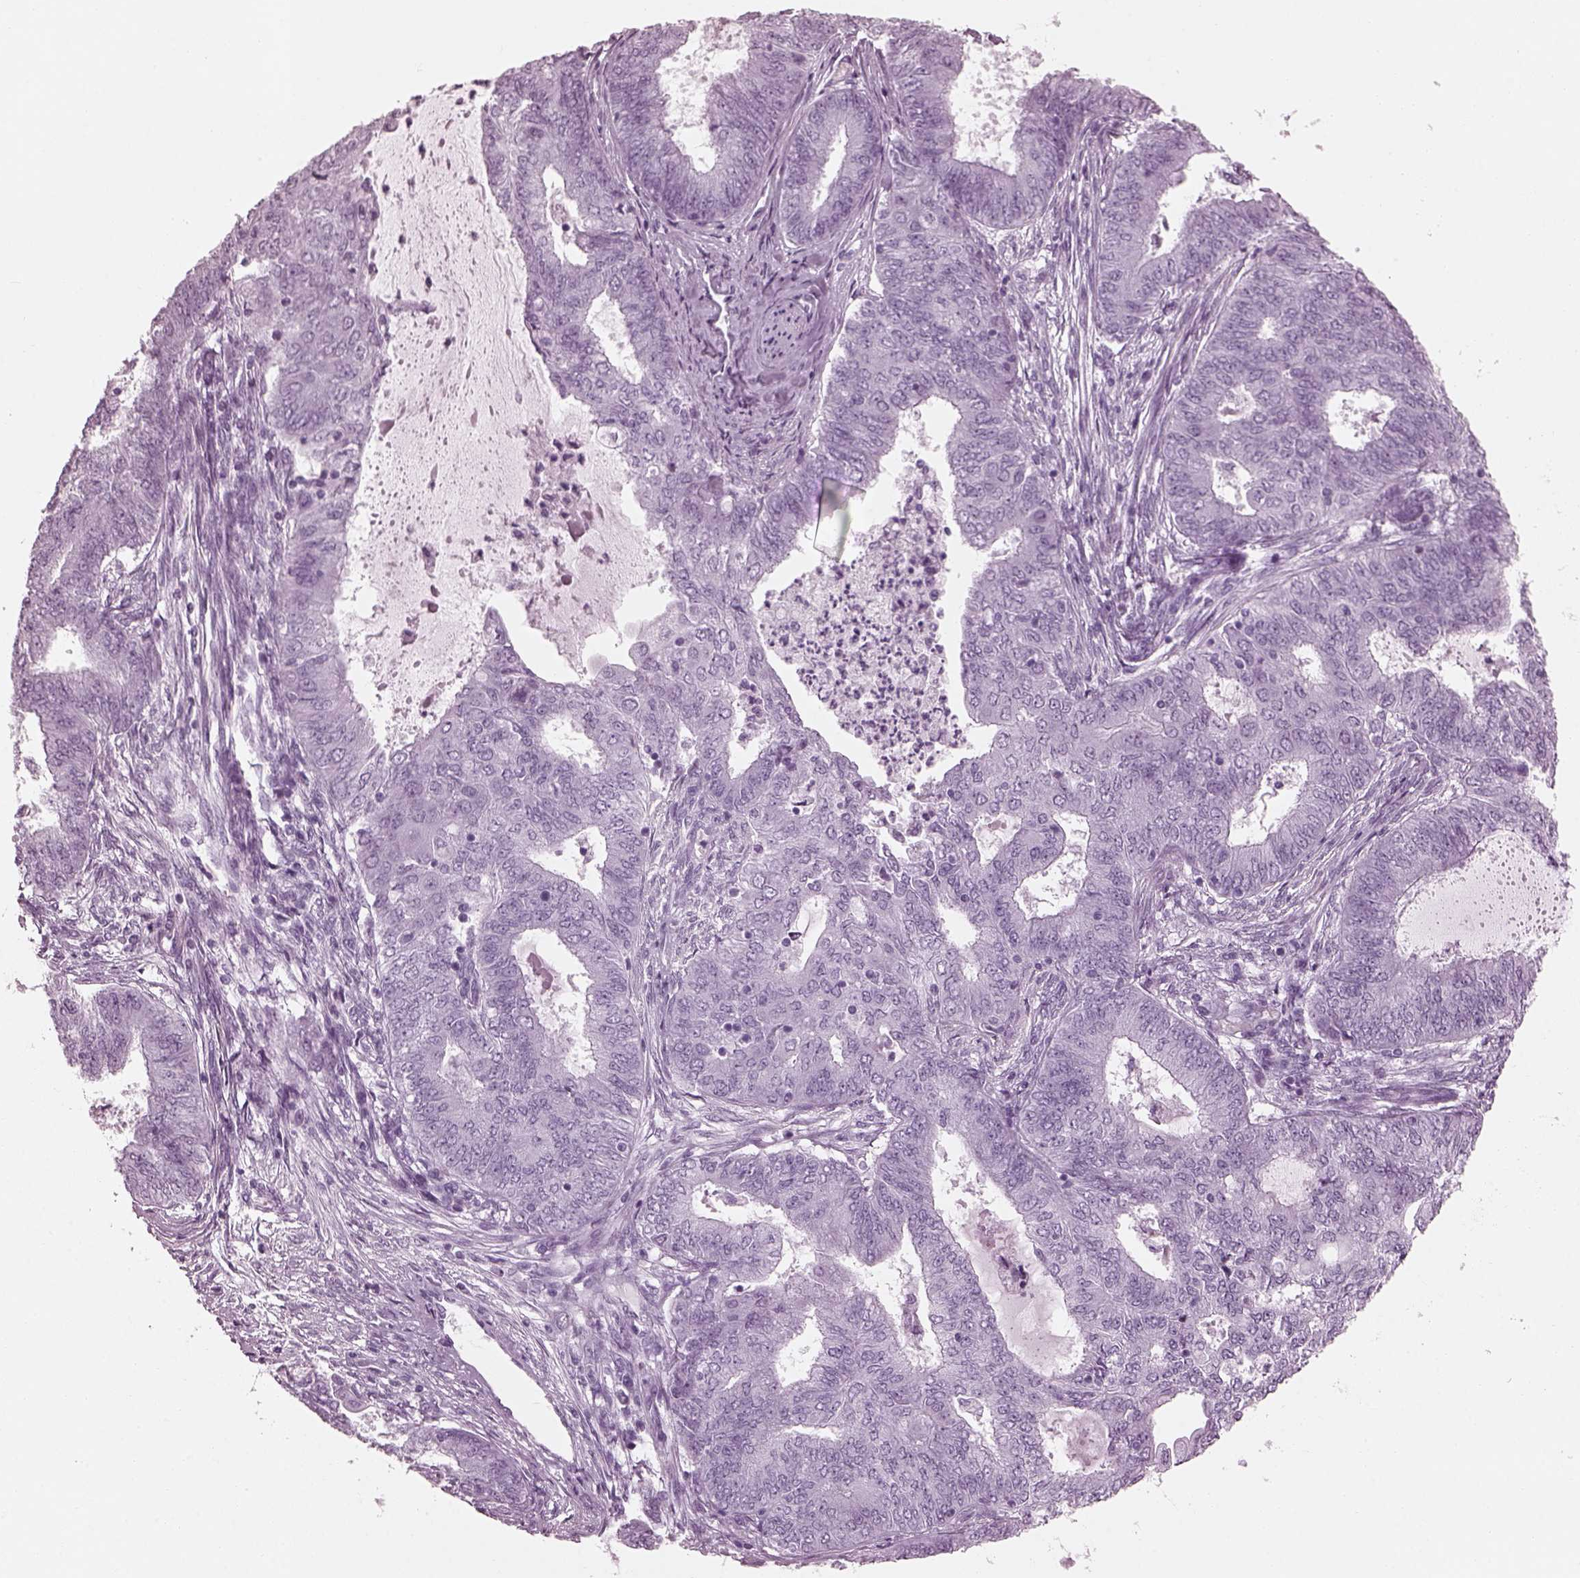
{"staining": {"intensity": "negative", "quantity": "none", "location": "none"}, "tissue": "endometrial cancer", "cell_type": "Tumor cells", "image_type": "cancer", "snomed": [{"axis": "morphology", "description": "Adenocarcinoma, NOS"}, {"axis": "topography", "description": "Endometrium"}], "caption": "Endometrial cancer stained for a protein using immunohistochemistry exhibits no positivity tumor cells.", "gene": "TCHHL1", "patient": {"sex": "female", "age": 62}}